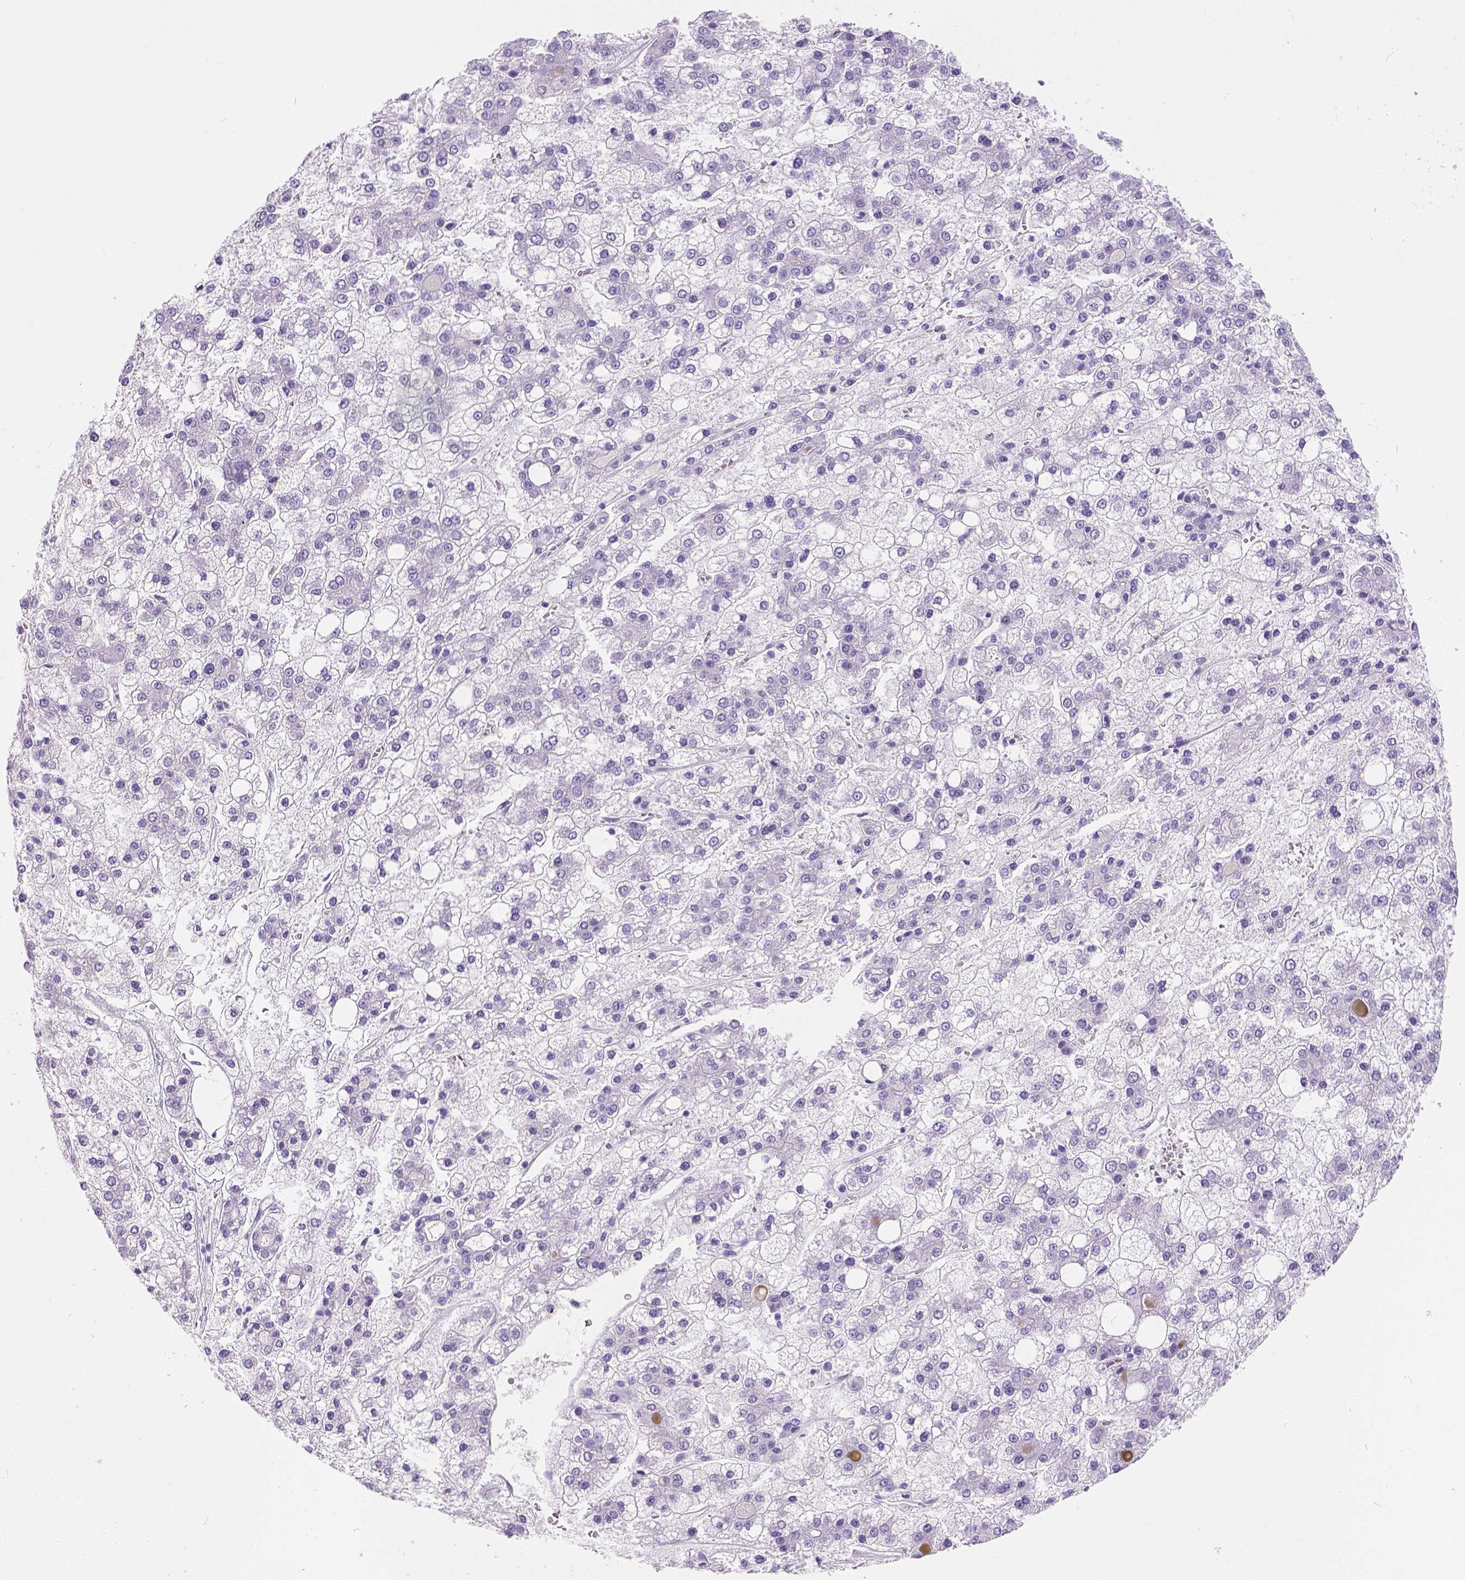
{"staining": {"intensity": "negative", "quantity": "none", "location": "none"}, "tissue": "liver cancer", "cell_type": "Tumor cells", "image_type": "cancer", "snomed": [{"axis": "morphology", "description": "Carcinoma, Hepatocellular, NOS"}, {"axis": "topography", "description": "Liver"}], "caption": "Immunohistochemistry (IHC) of liver cancer (hepatocellular carcinoma) shows no positivity in tumor cells.", "gene": "PHF7", "patient": {"sex": "male", "age": 73}}